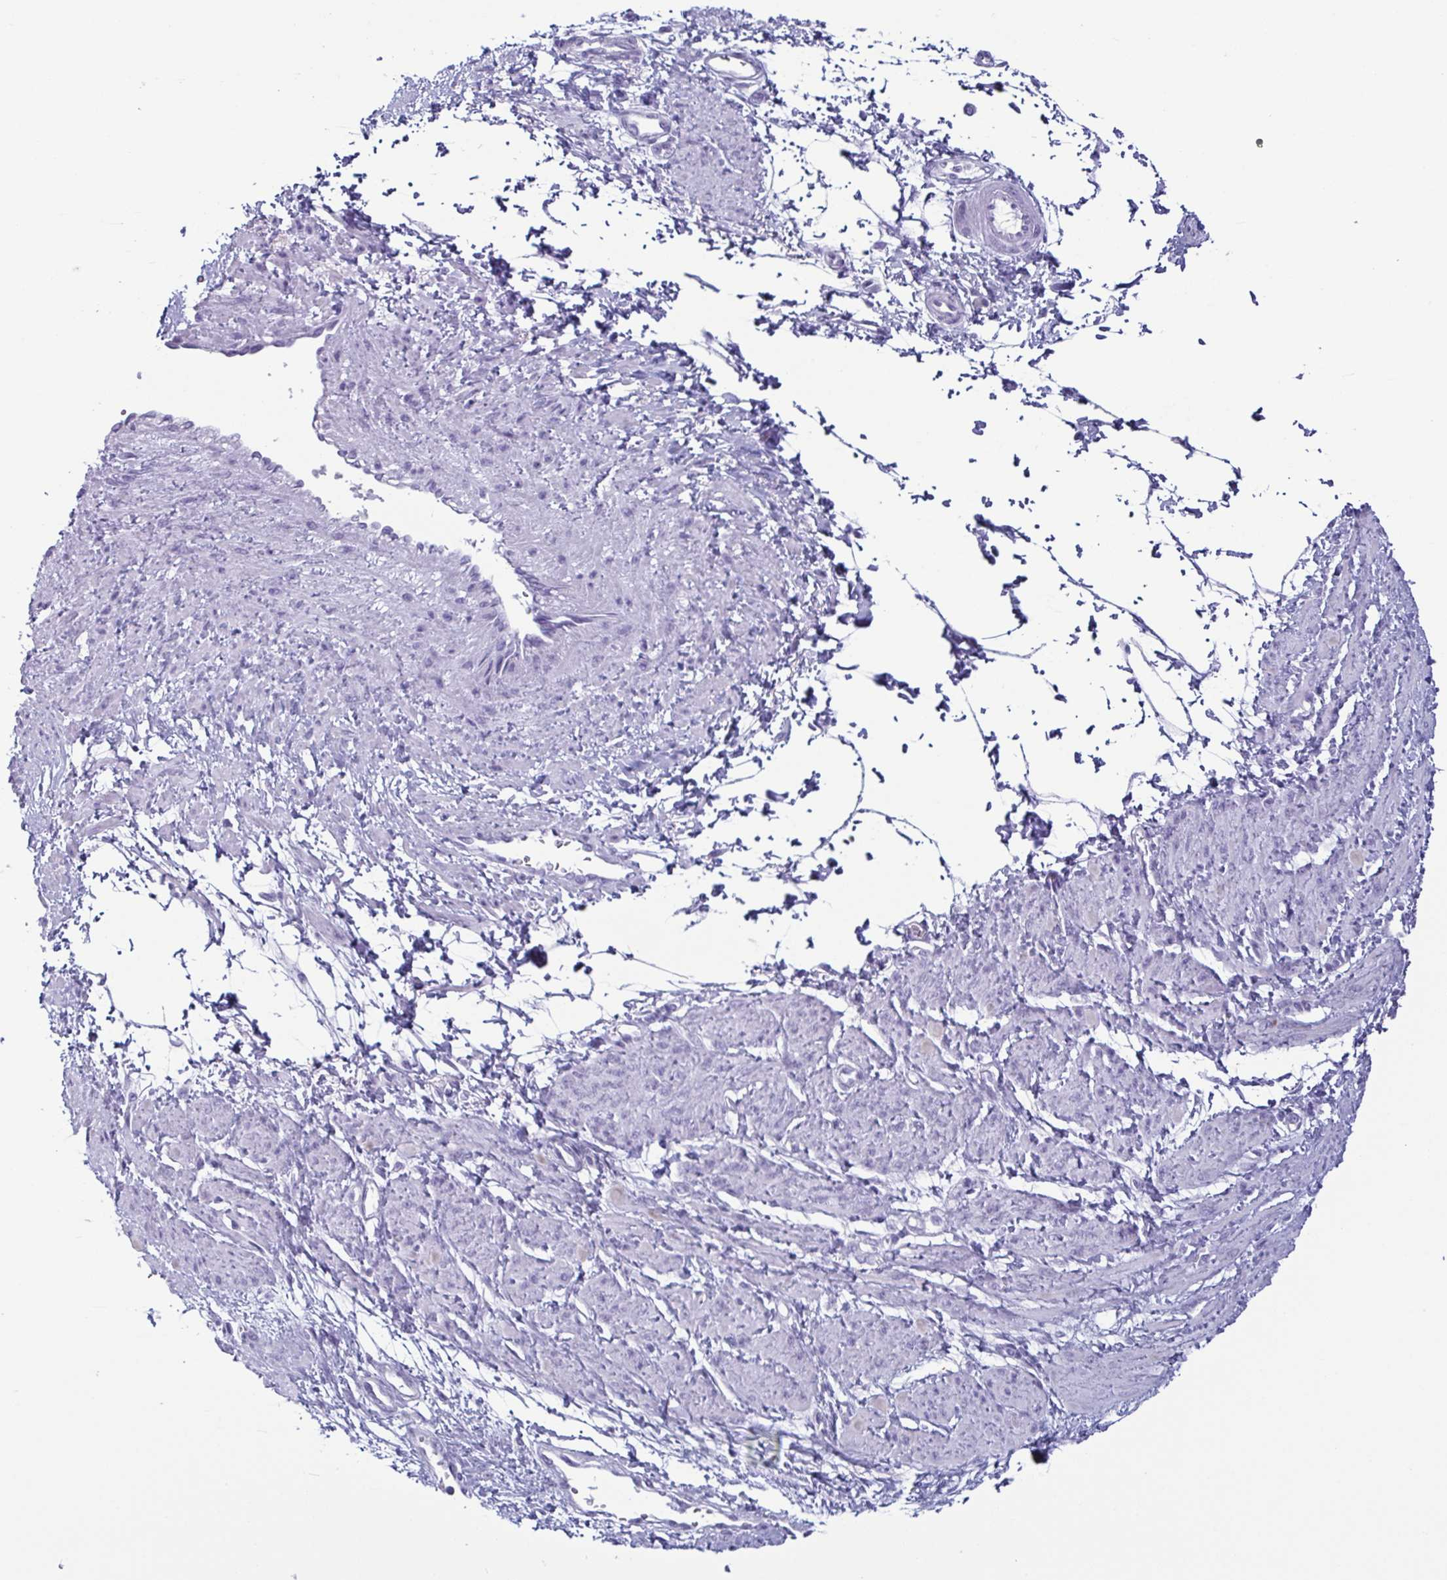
{"staining": {"intensity": "negative", "quantity": "none", "location": "none"}, "tissue": "smooth muscle", "cell_type": "Smooth muscle cells", "image_type": "normal", "snomed": [{"axis": "morphology", "description": "Normal tissue, NOS"}, {"axis": "topography", "description": "Smooth muscle"}, {"axis": "topography", "description": "Uterus"}], "caption": "Immunohistochemistry histopathology image of normal human smooth muscle stained for a protein (brown), which reveals no staining in smooth muscle cells. (Brightfield microscopy of DAB (3,3'-diaminobenzidine) IHC at high magnification).", "gene": "KRT10", "patient": {"sex": "female", "age": 39}}